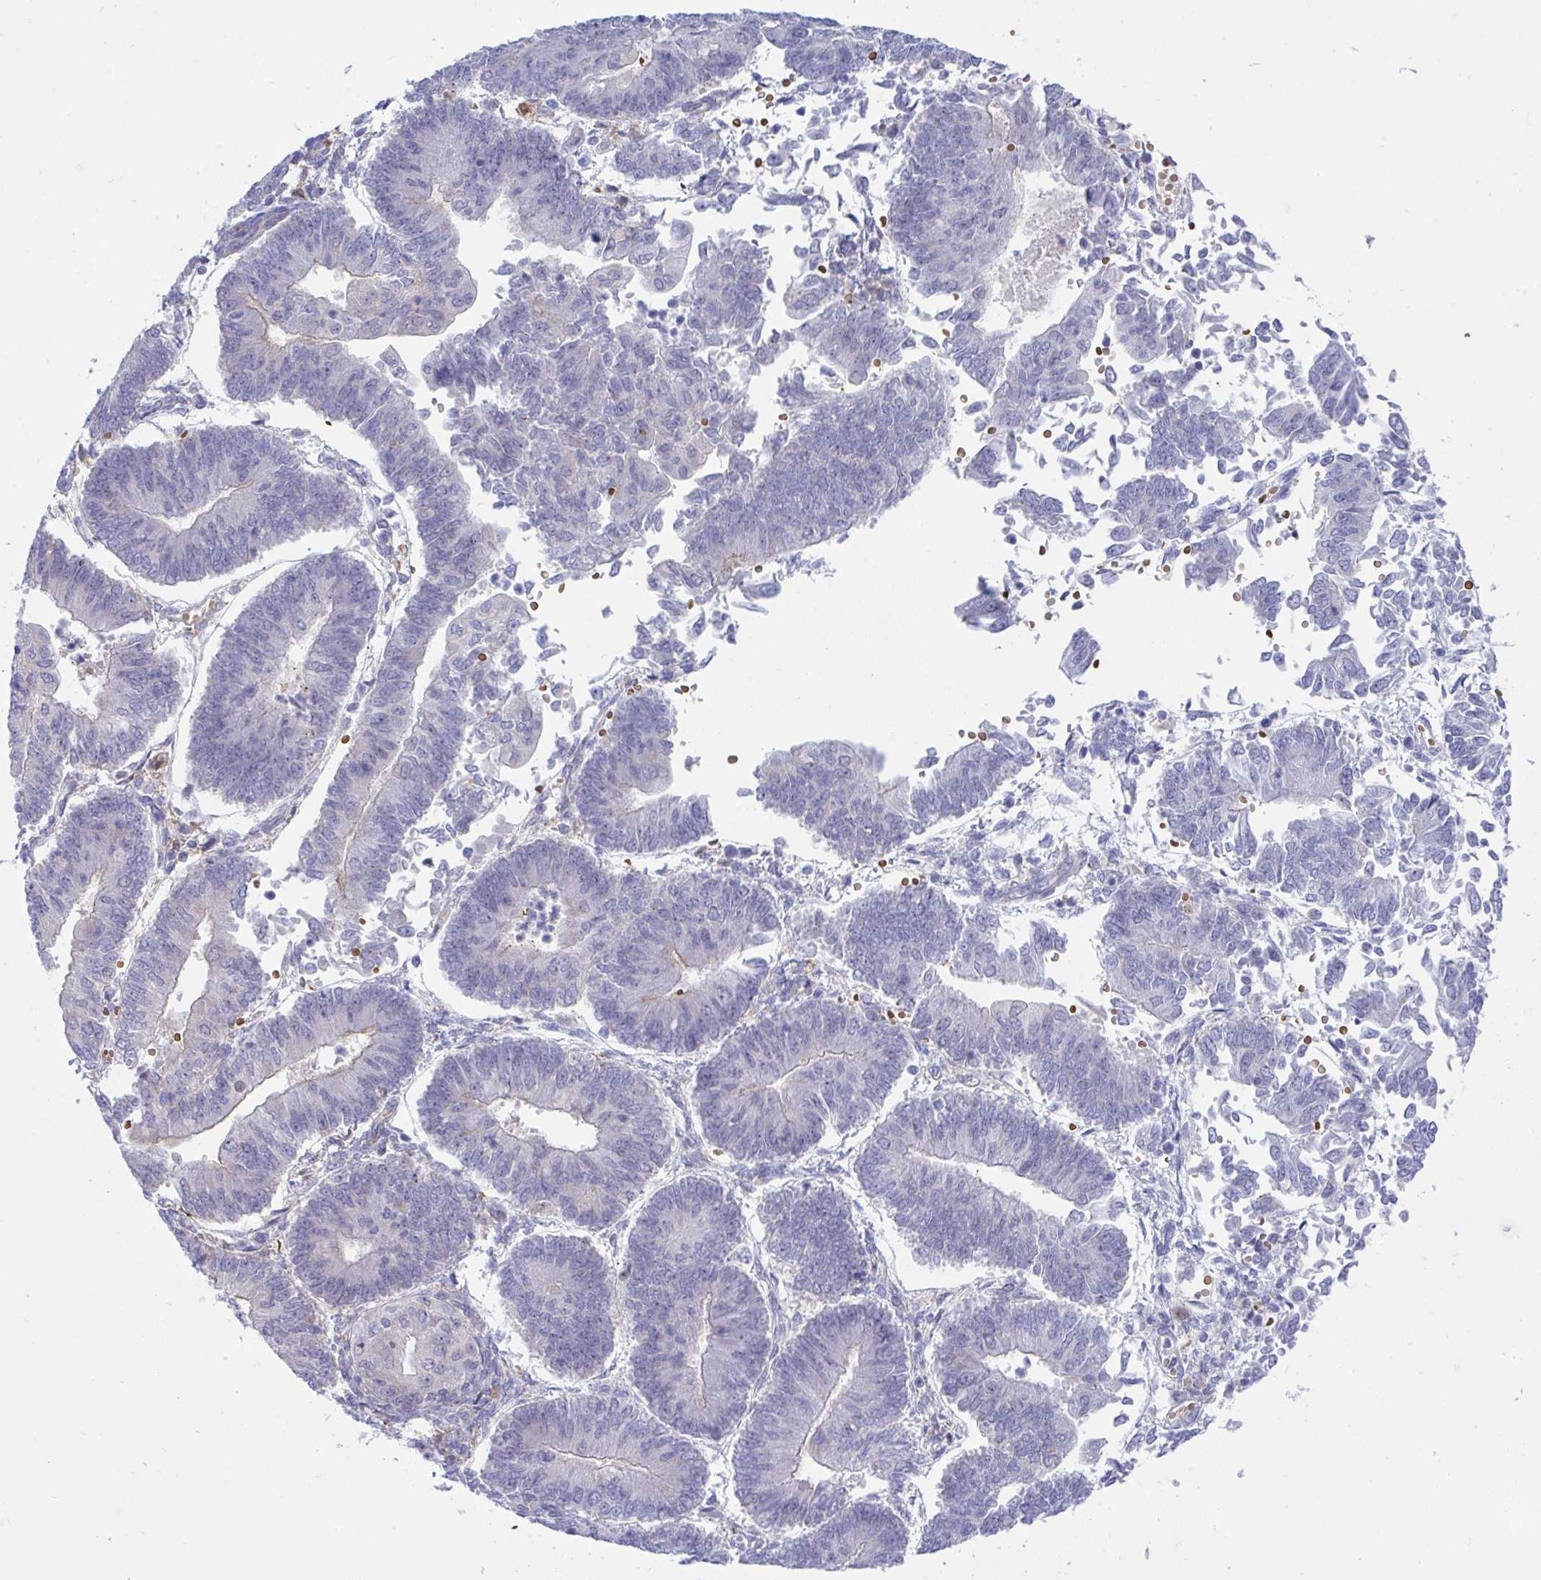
{"staining": {"intensity": "negative", "quantity": "none", "location": "none"}, "tissue": "endometrial cancer", "cell_type": "Tumor cells", "image_type": "cancer", "snomed": [{"axis": "morphology", "description": "Adenocarcinoma, NOS"}, {"axis": "topography", "description": "Endometrium"}], "caption": "The micrograph exhibits no staining of tumor cells in adenocarcinoma (endometrial). Nuclei are stained in blue.", "gene": "CENPQ", "patient": {"sex": "female", "age": 65}}